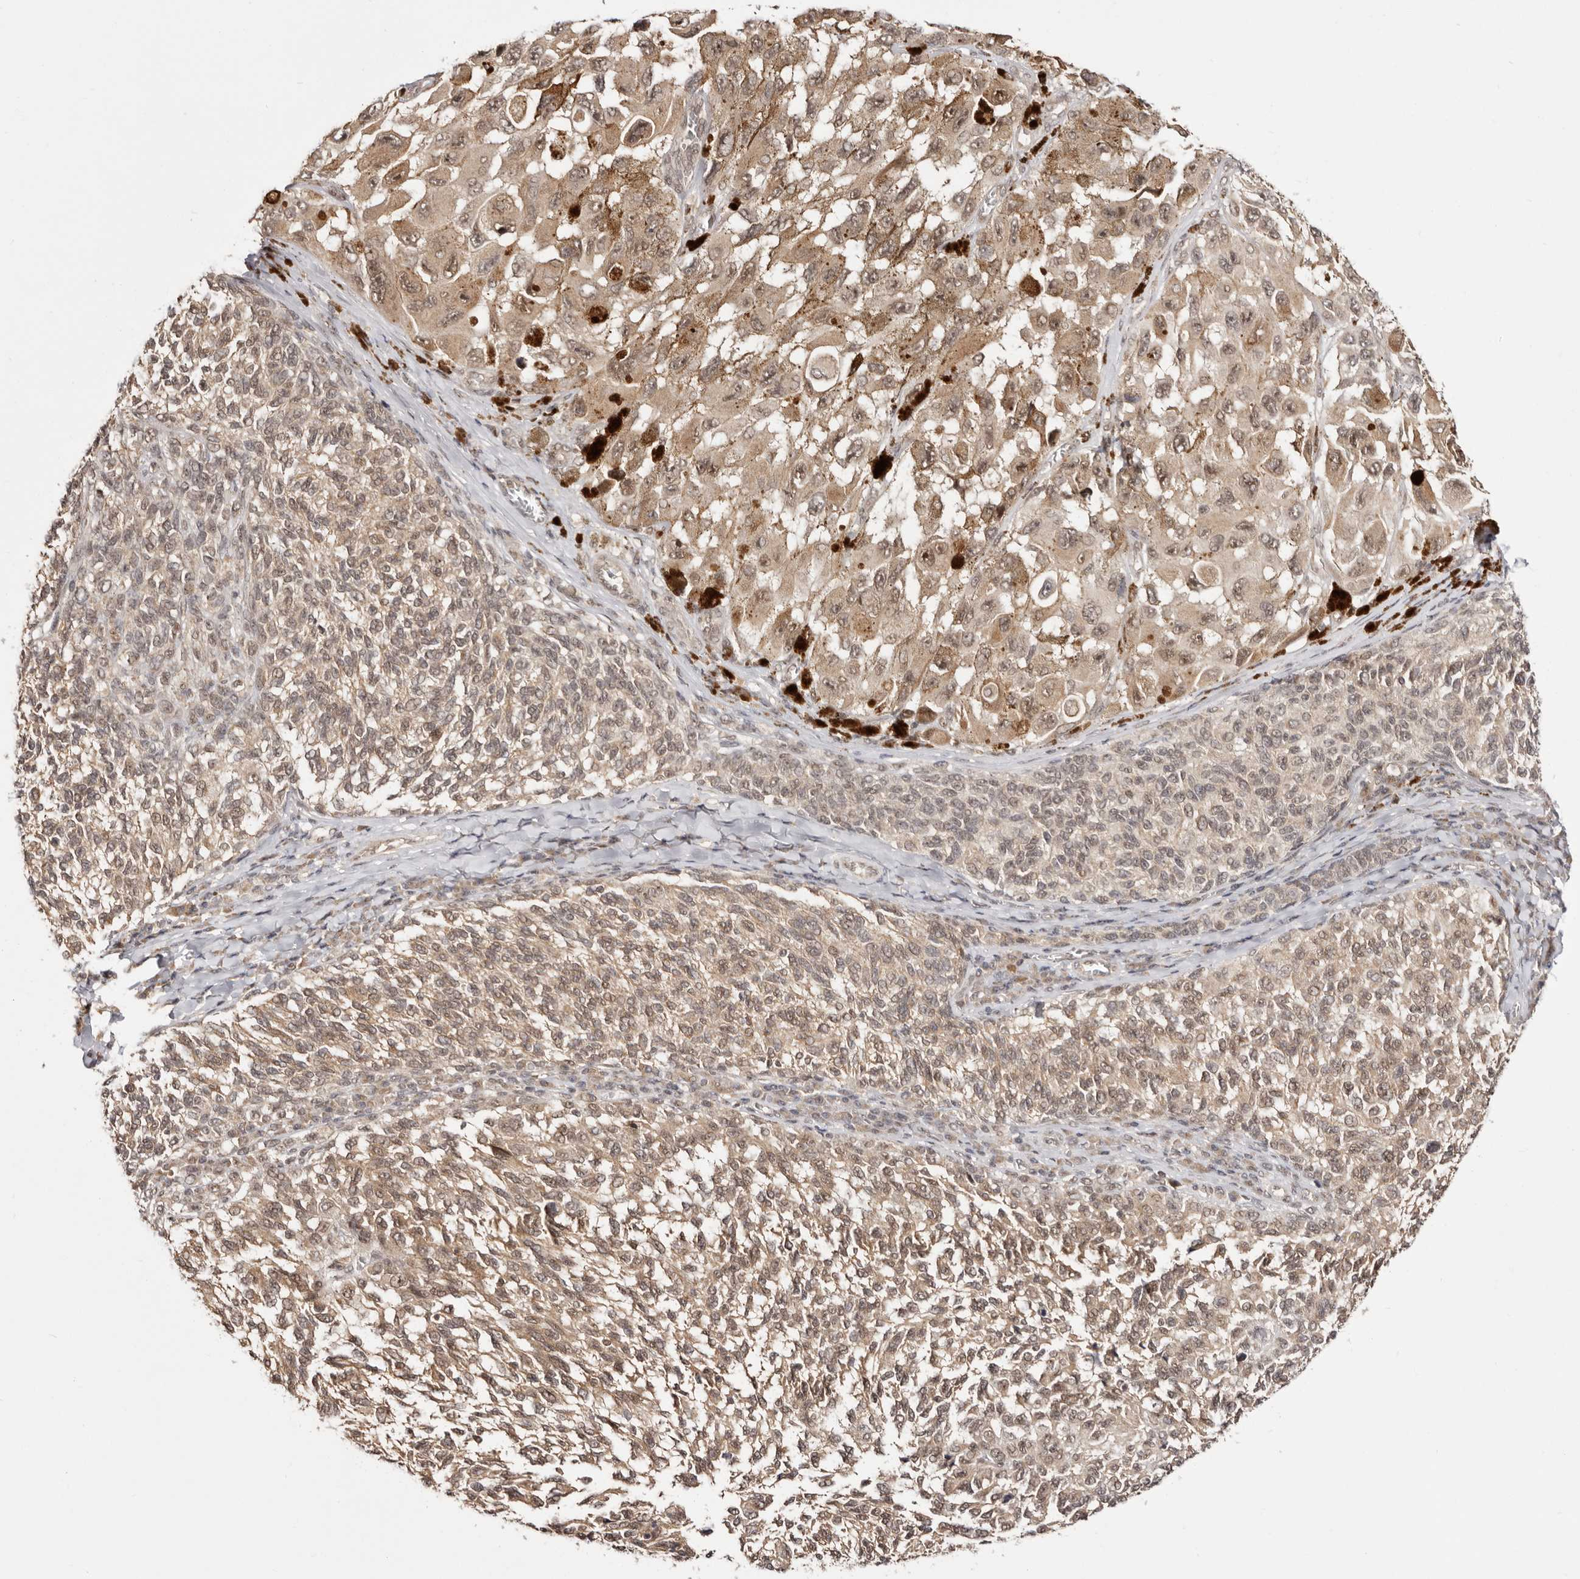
{"staining": {"intensity": "weak", "quantity": ">75%", "location": "cytoplasmic/membranous,nuclear"}, "tissue": "melanoma", "cell_type": "Tumor cells", "image_type": "cancer", "snomed": [{"axis": "morphology", "description": "Malignant melanoma, NOS"}, {"axis": "topography", "description": "Skin"}], "caption": "High-power microscopy captured an IHC micrograph of melanoma, revealing weak cytoplasmic/membranous and nuclear staining in approximately >75% of tumor cells.", "gene": "MED8", "patient": {"sex": "female", "age": 73}}